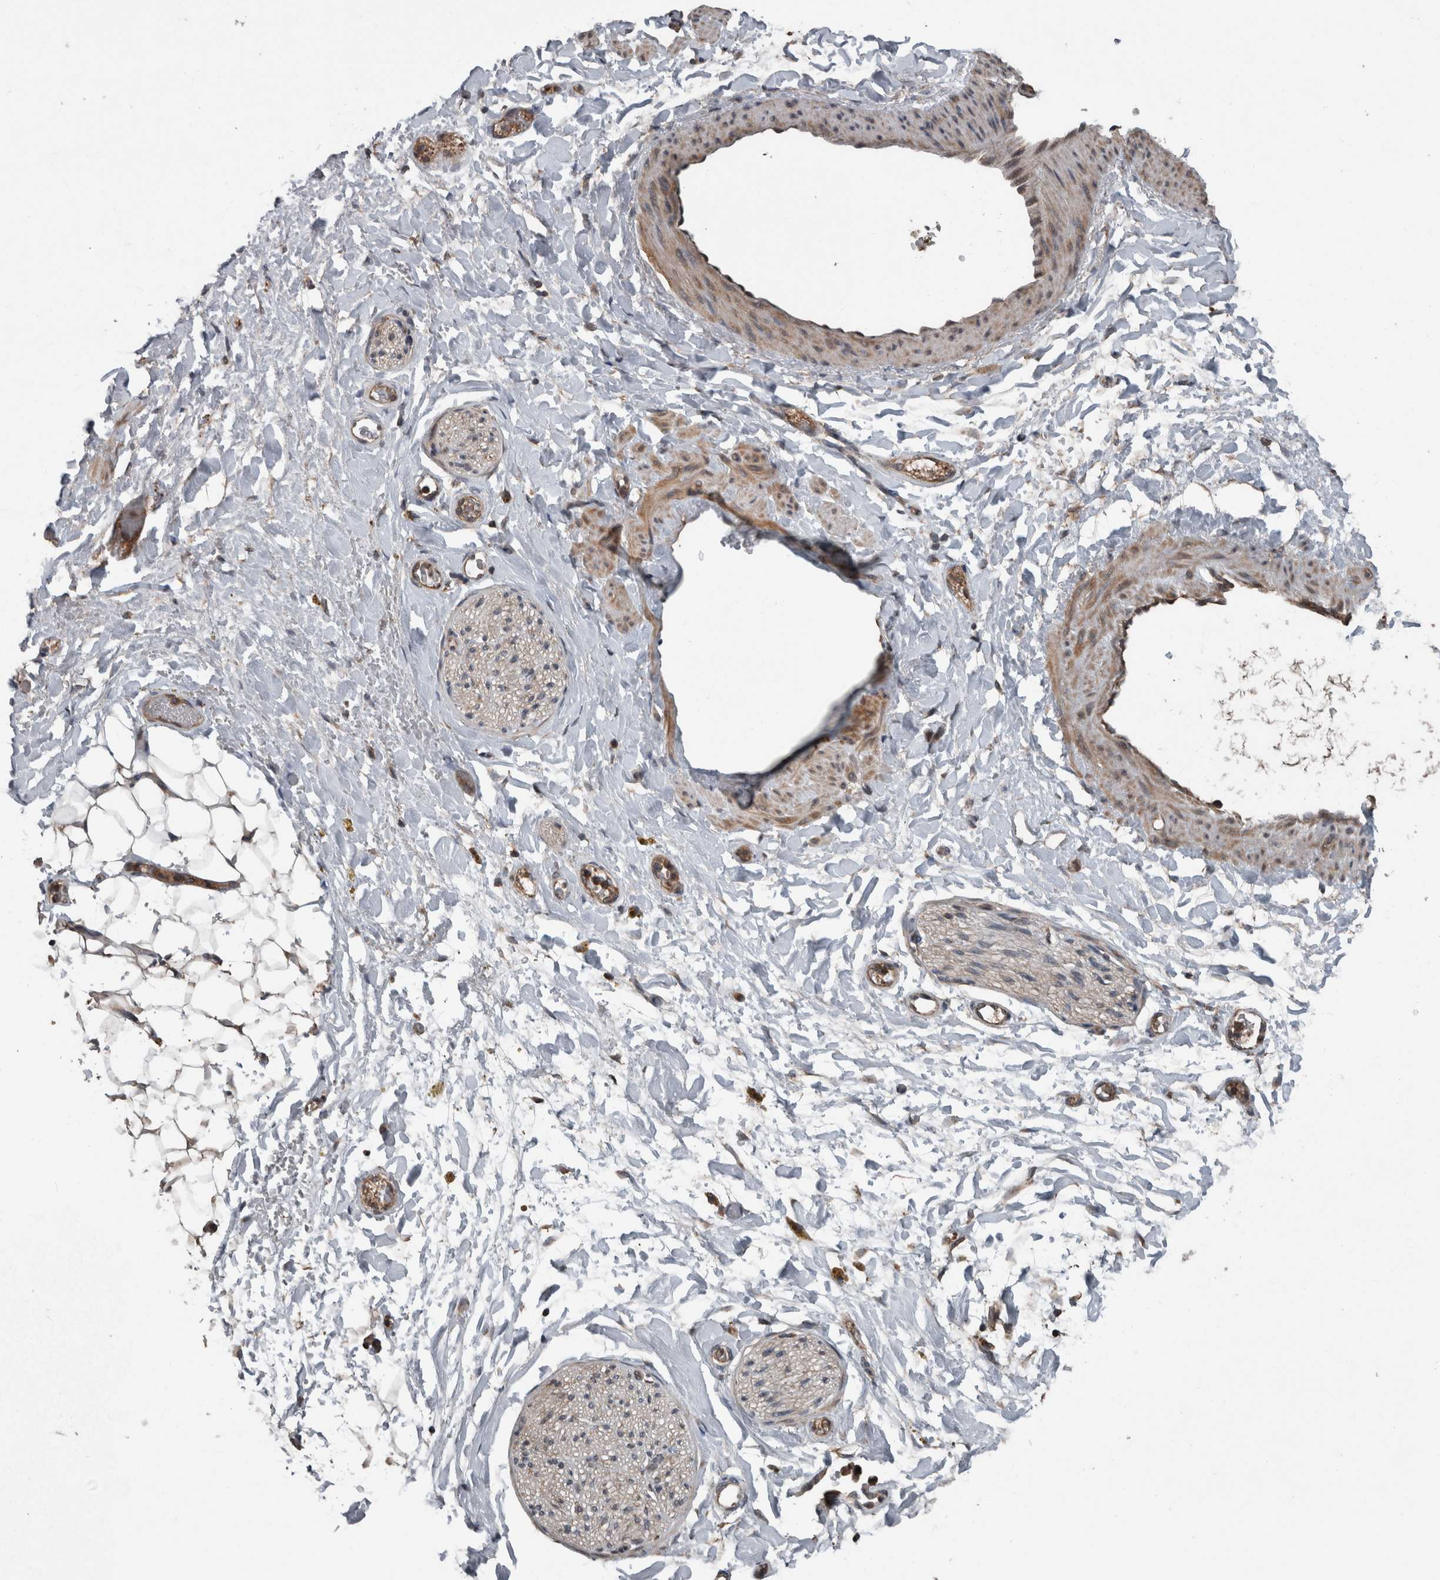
{"staining": {"intensity": "negative", "quantity": "none", "location": "none"}, "tissue": "adipose tissue", "cell_type": "Adipocytes", "image_type": "normal", "snomed": [{"axis": "morphology", "description": "Normal tissue, NOS"}, {"axis": "topography", "description": "Kidney"}, {"axis": "topography", "description": "Peripheral nerve tissue"}], "caption": "DAB immunohistochemical staining of unremarkable human adipose tissue reveals no significant positivity in adipocytes. The staining was performed using DAB to visualize the protein expression in brown, while the nuclei were stained in blue with hematoxylin (Magnification: 20x).", "gene": "RIOK3", "patient": {"sex": "male", "age": 7}}